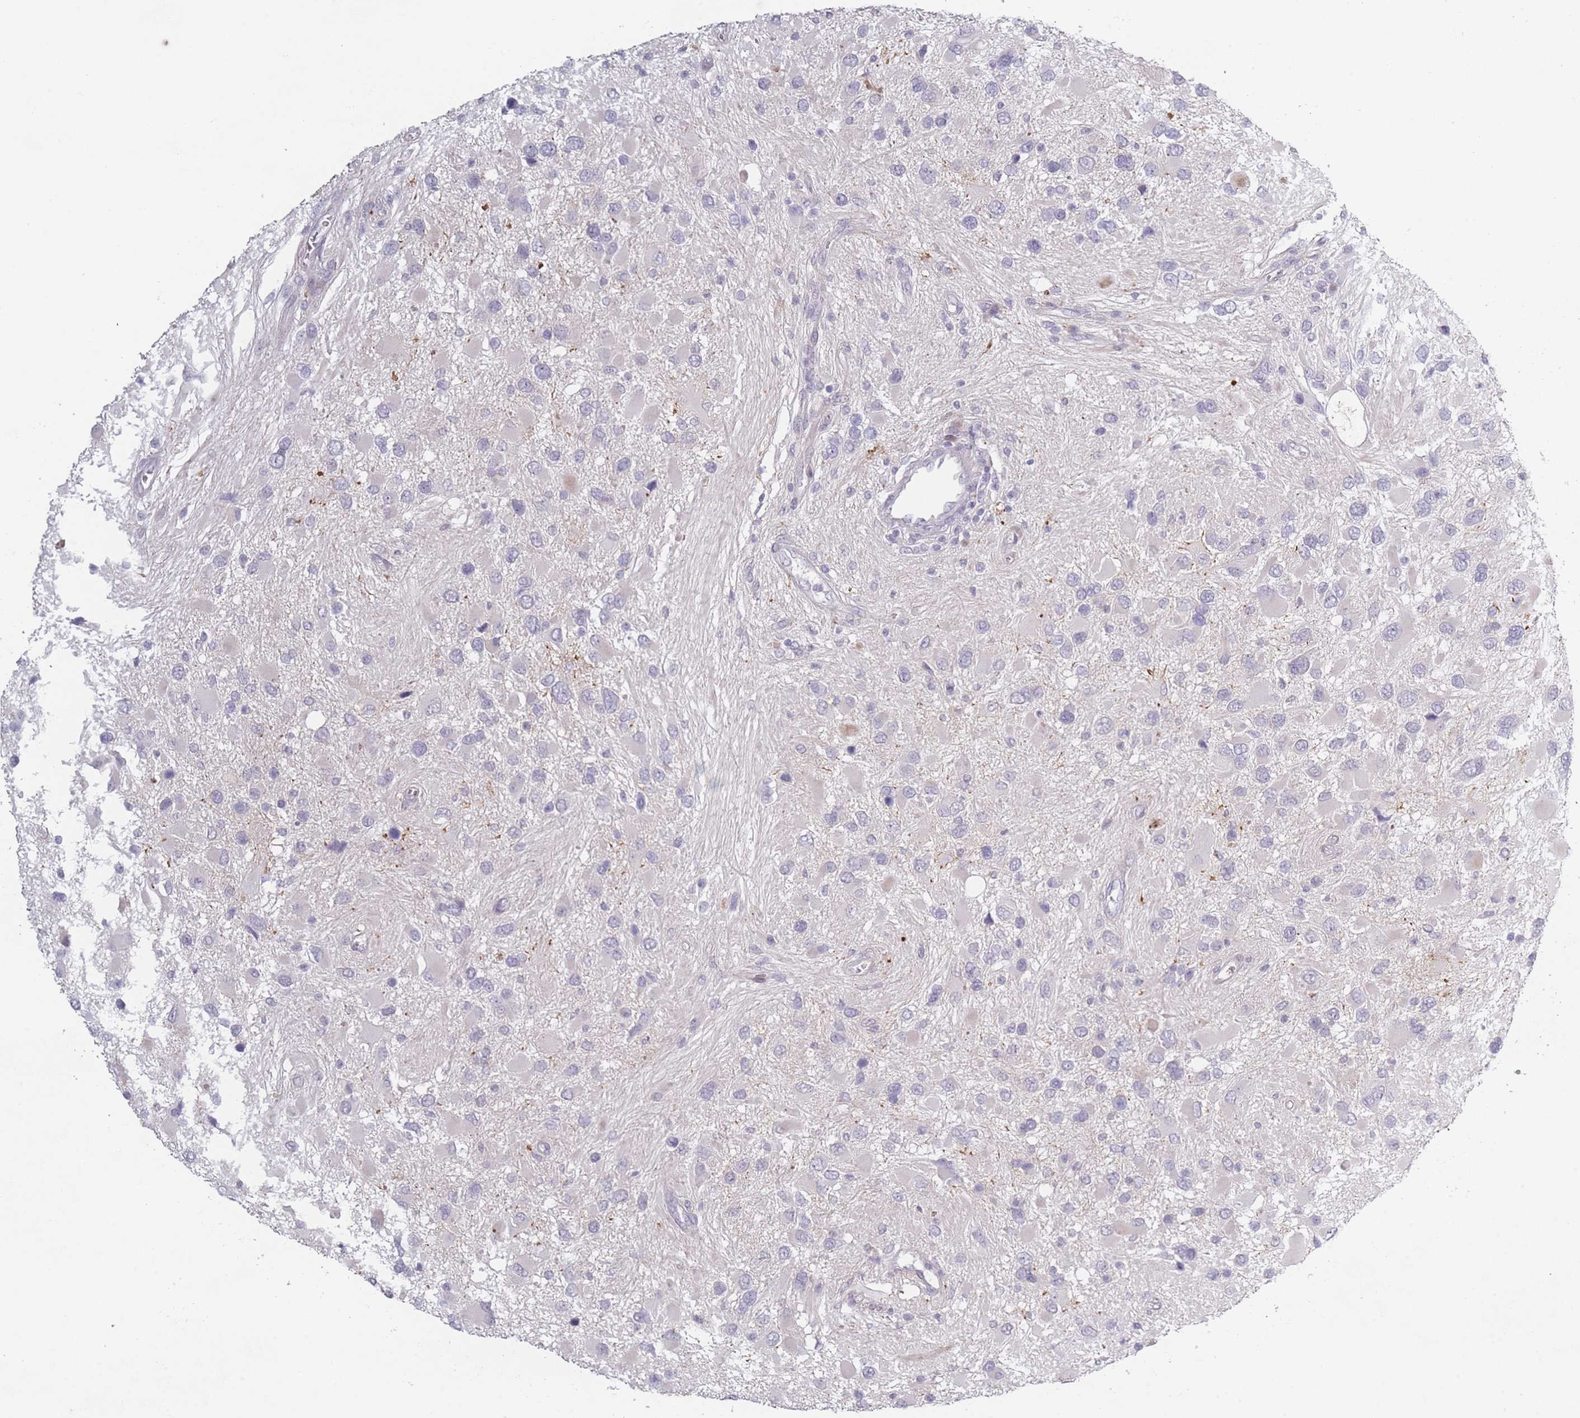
{"staining": {"intensity": "negative", "quantity": "none", "location": "none"}, "tissue": "glioma", "cell_type": "Tumor cells", "image_type": "cancer", "snomed": [{"axis": "morphology", "description": "Glioma, malignant, High grade"}, {"axis": "topography", "description": "Brain"}], "caption": "Immunohistochemical staining of human glioma demonstrates no significant staining in tumor cells.", "gene": "RASL10B", "patient": {"sex": "male", "age": 53}}